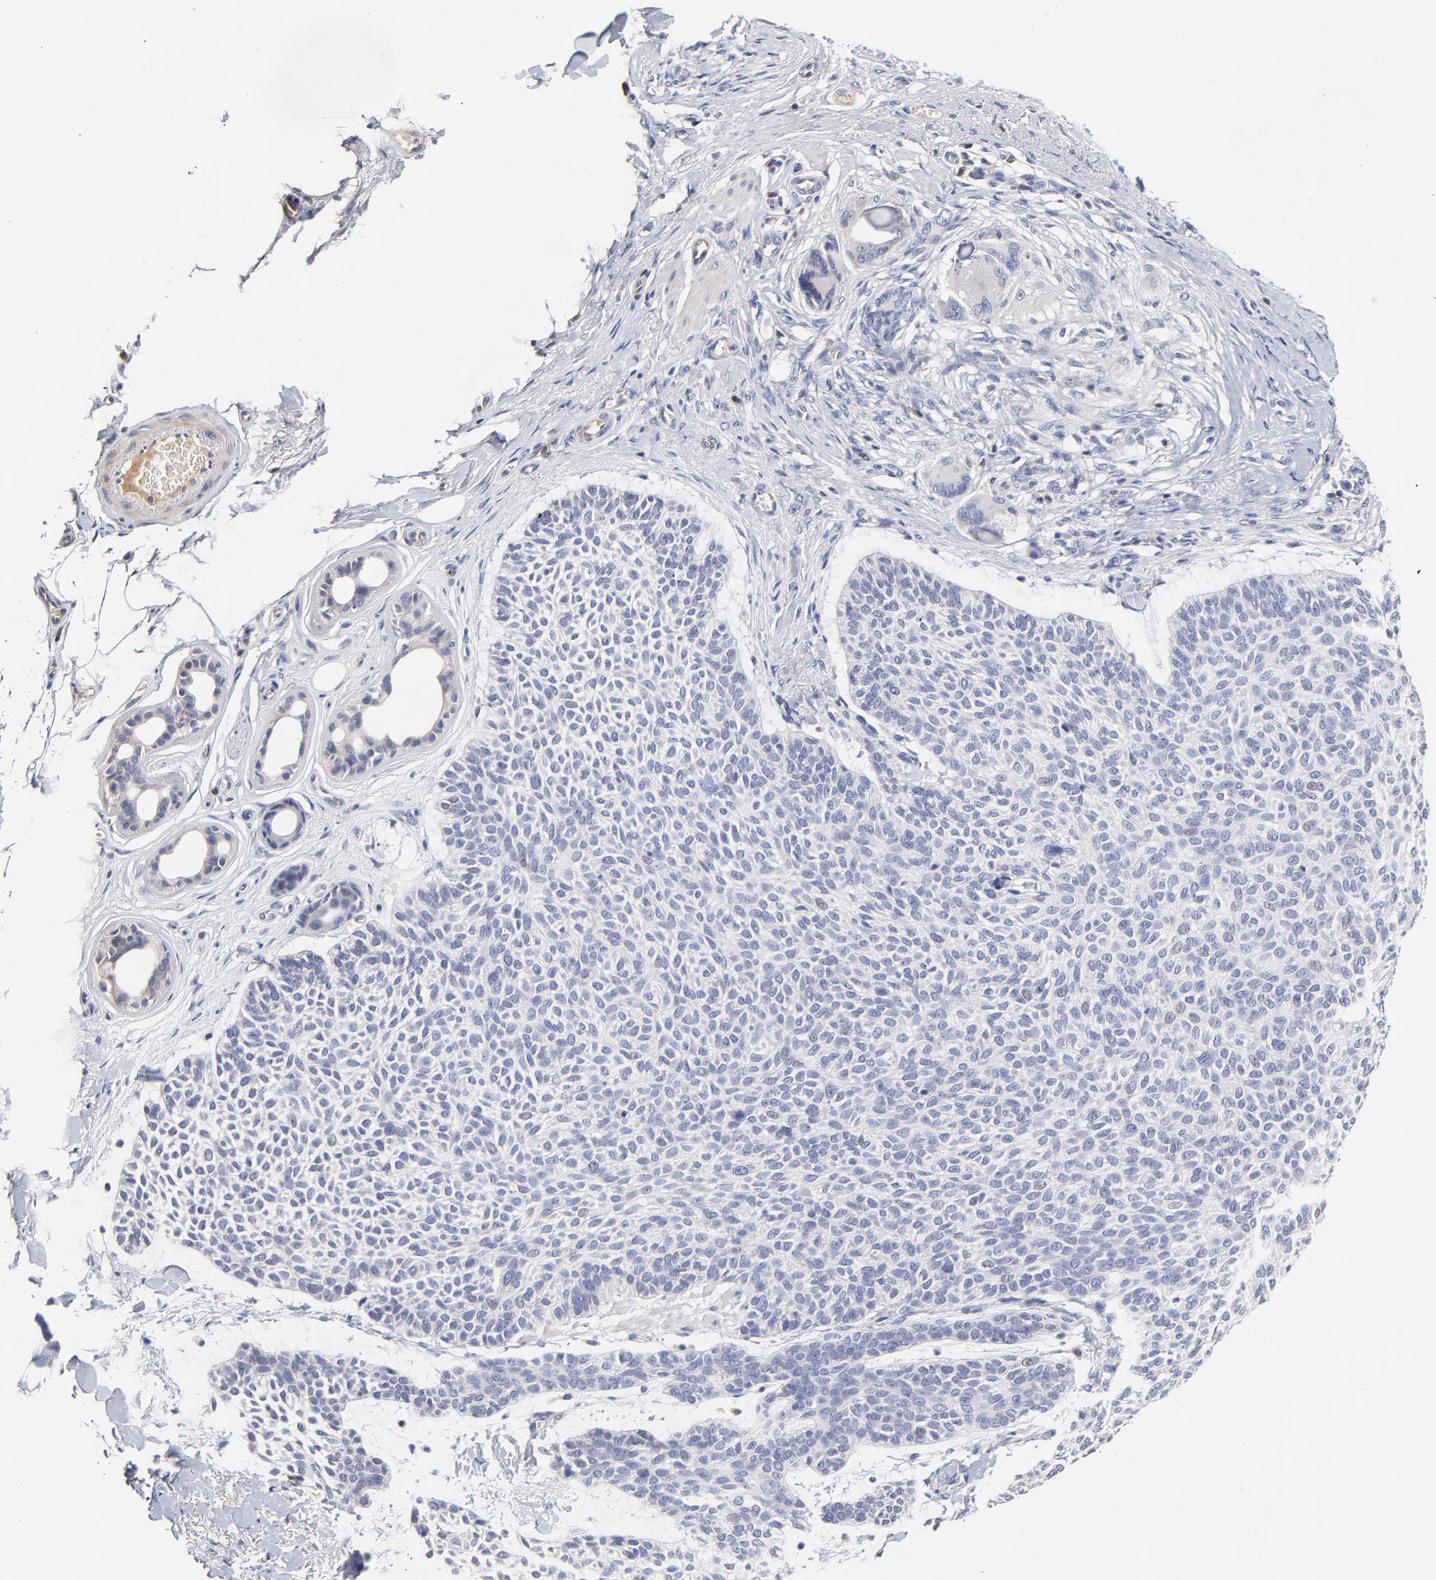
{"staining": {"intensity": "negative", "quantity": "none", "location": "none"}, "tissue": "skin cancer", "cell_type": "Tumor cells", "image_type": "cancer", "snomed": [{"axis": "morphology", "description": "Normal tissue, NOS"}, {"axis": "morphology", "description": "Basal cell carcinoma"}, {"axis": "topography", "description": "Skin"}], "caption": "An immunohistochemistry (IHC) histopathology image of skin basal cell carcinoma is shown. There is no staining in tumor cells of skin basal cell carcinoma.", "gene": "TRAT1", "patient": {"sex": "female", "age": 70}}